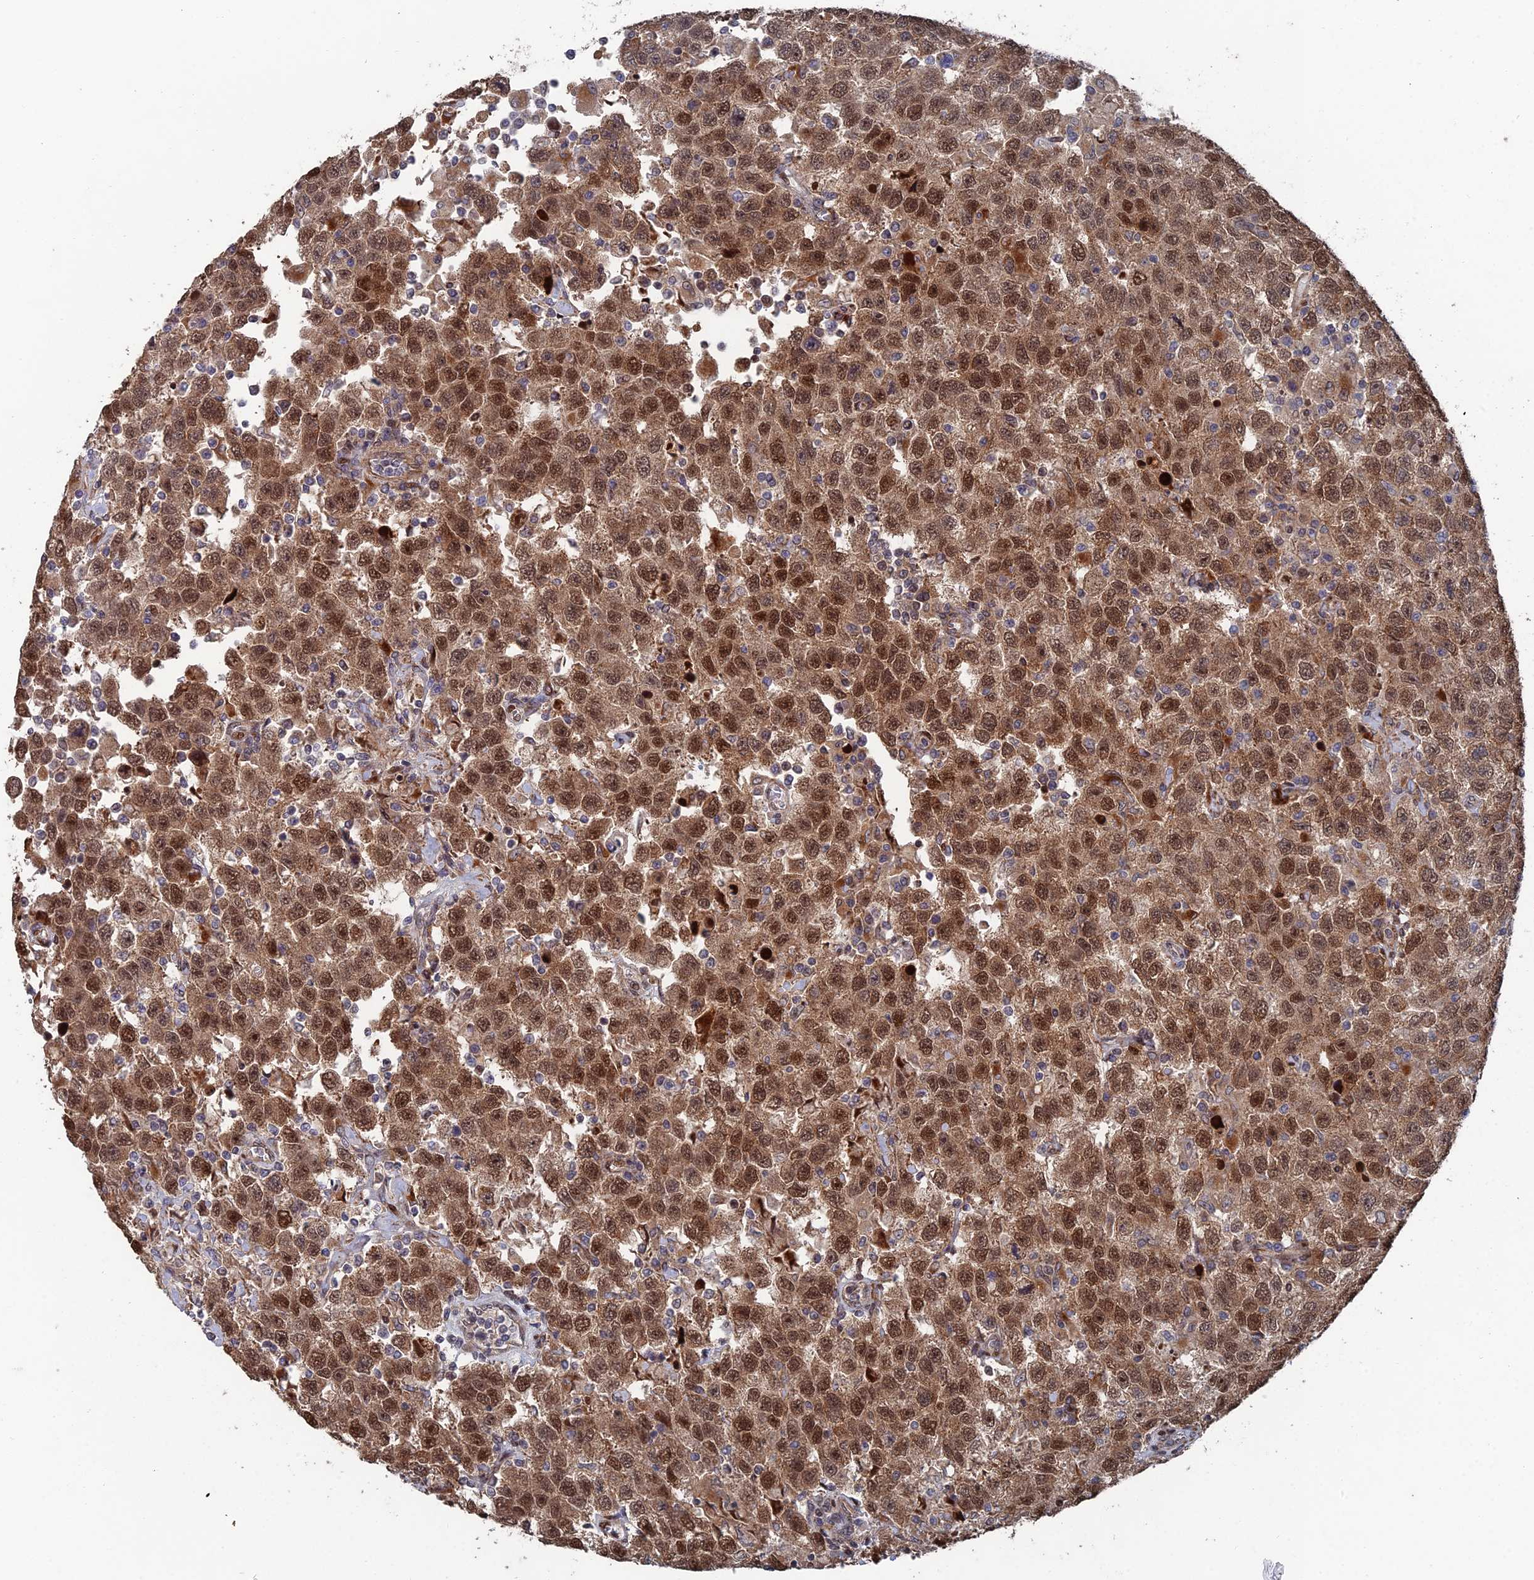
{"staining": {"intensity": "moderate", "quantity": ">75%", "location": "cytoplasmic/membranous,nuclear"}, "tissue": "testis cancer", "cell_type": "Tumor cells", "image_type": "cancer", "snomed": [{"axis": "morphology", "description": "Seminoma, NOS"}, {"axis": "topography", "description": "Testis"}], "caption": "IHC (DAB) staining of human testis seminoma exhibits moderate cytoplasmic/membranous and nuclear protein positivity in approximately >75% of tumor cells.", "gene": "GTF2IRD1", "patient": {"sex": "male", "age": 41}}